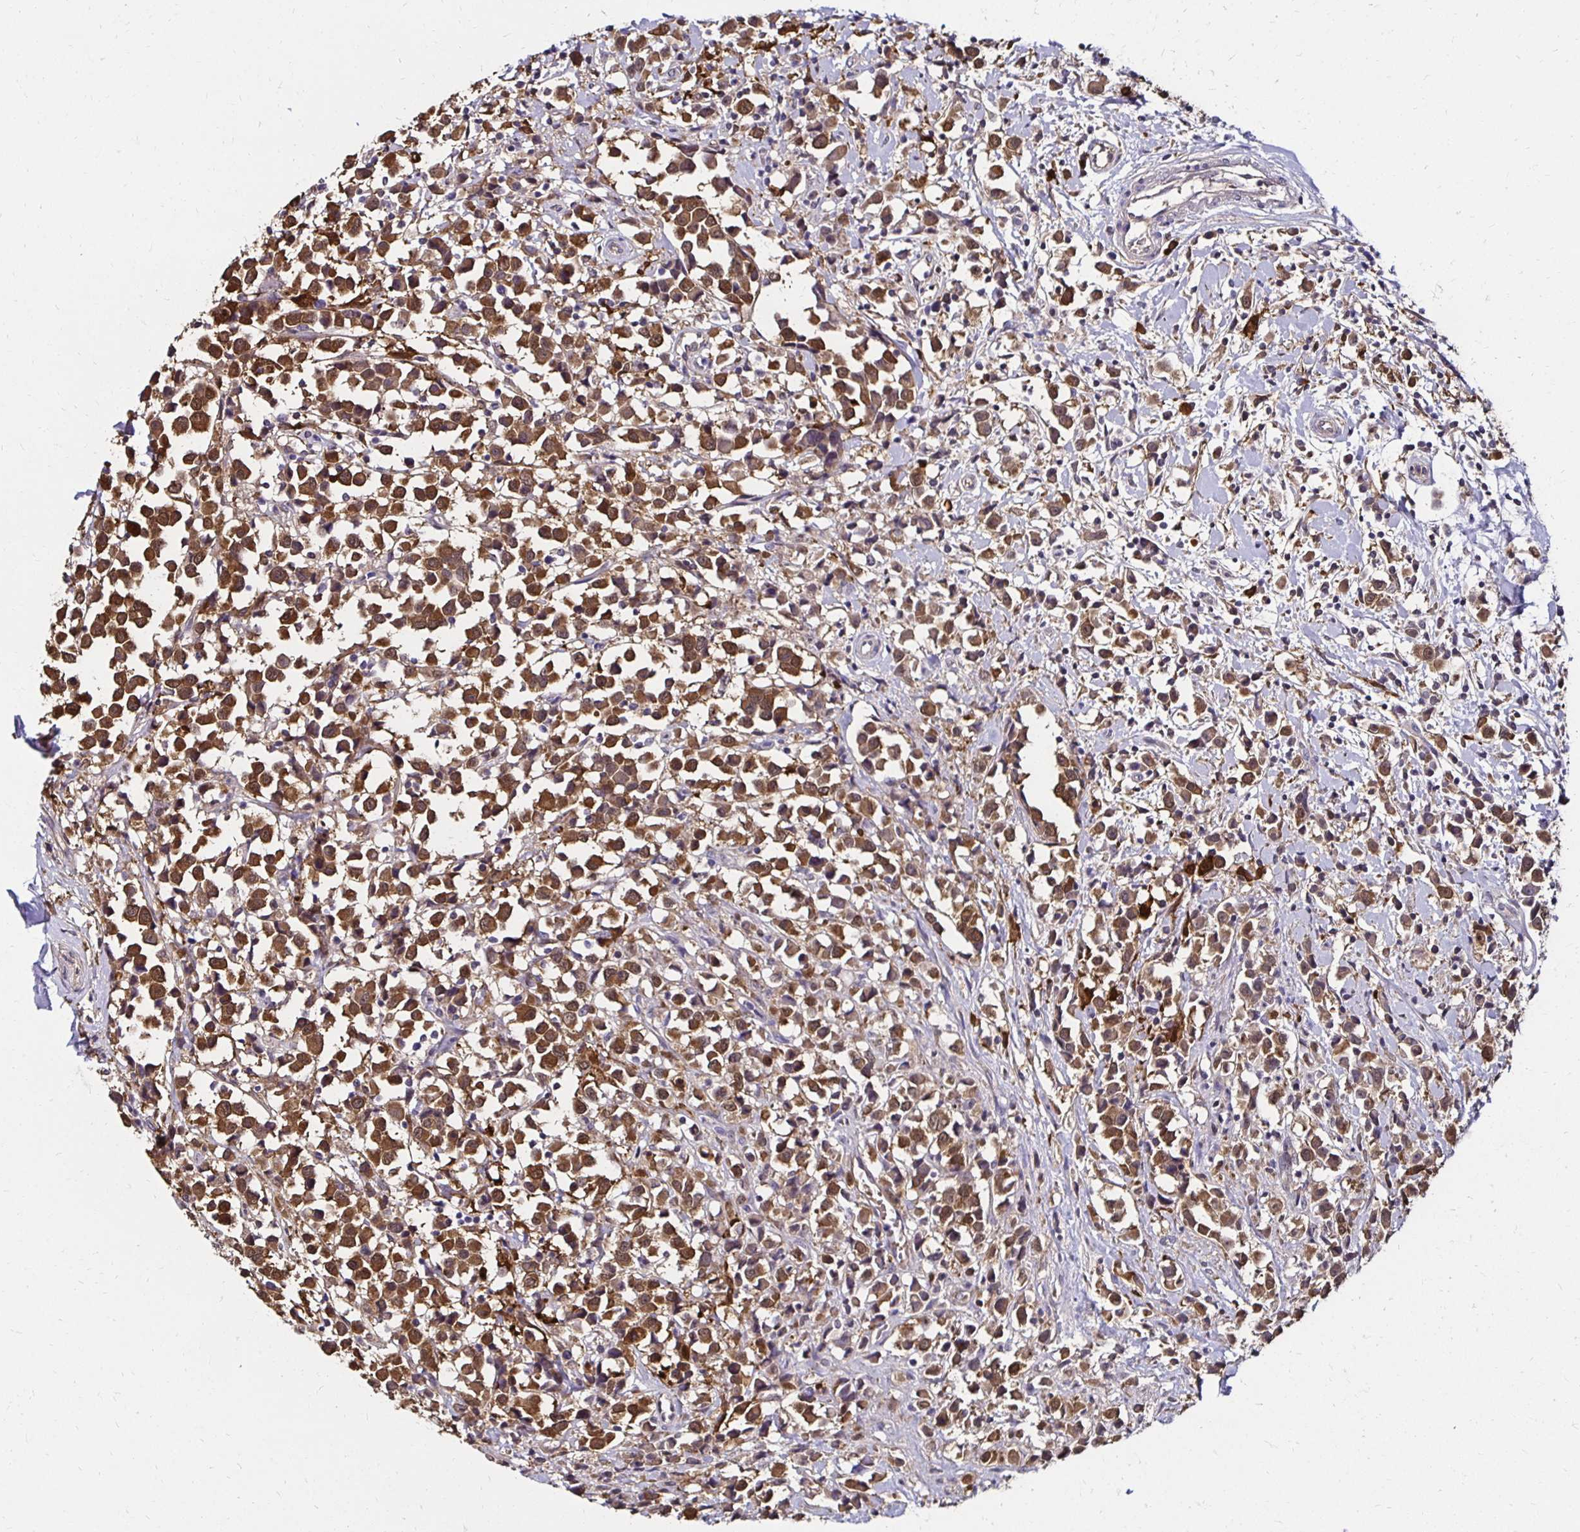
{"staining": {"intensity": "moderate", "quantity": ">75%", "location": "cytoplasmic/membranous"}, "tissue": "breast cancer", "cell_type": "Tumor cells", "image_type": "cancer", "snomed": [{"axis": "morphology", "description": "Duct carcinoma"}, {"axis": "topography", "description": "Breast"}], "caption": "IHC photomicrograph of breast cancer stained for a protein (brown), which exhibits medium levels of moderate cytoplasmic/membranous expression in approximately >75% of tumor cells.", "gene": "TXN", "patient": {"sex": "female", "age": 61}}